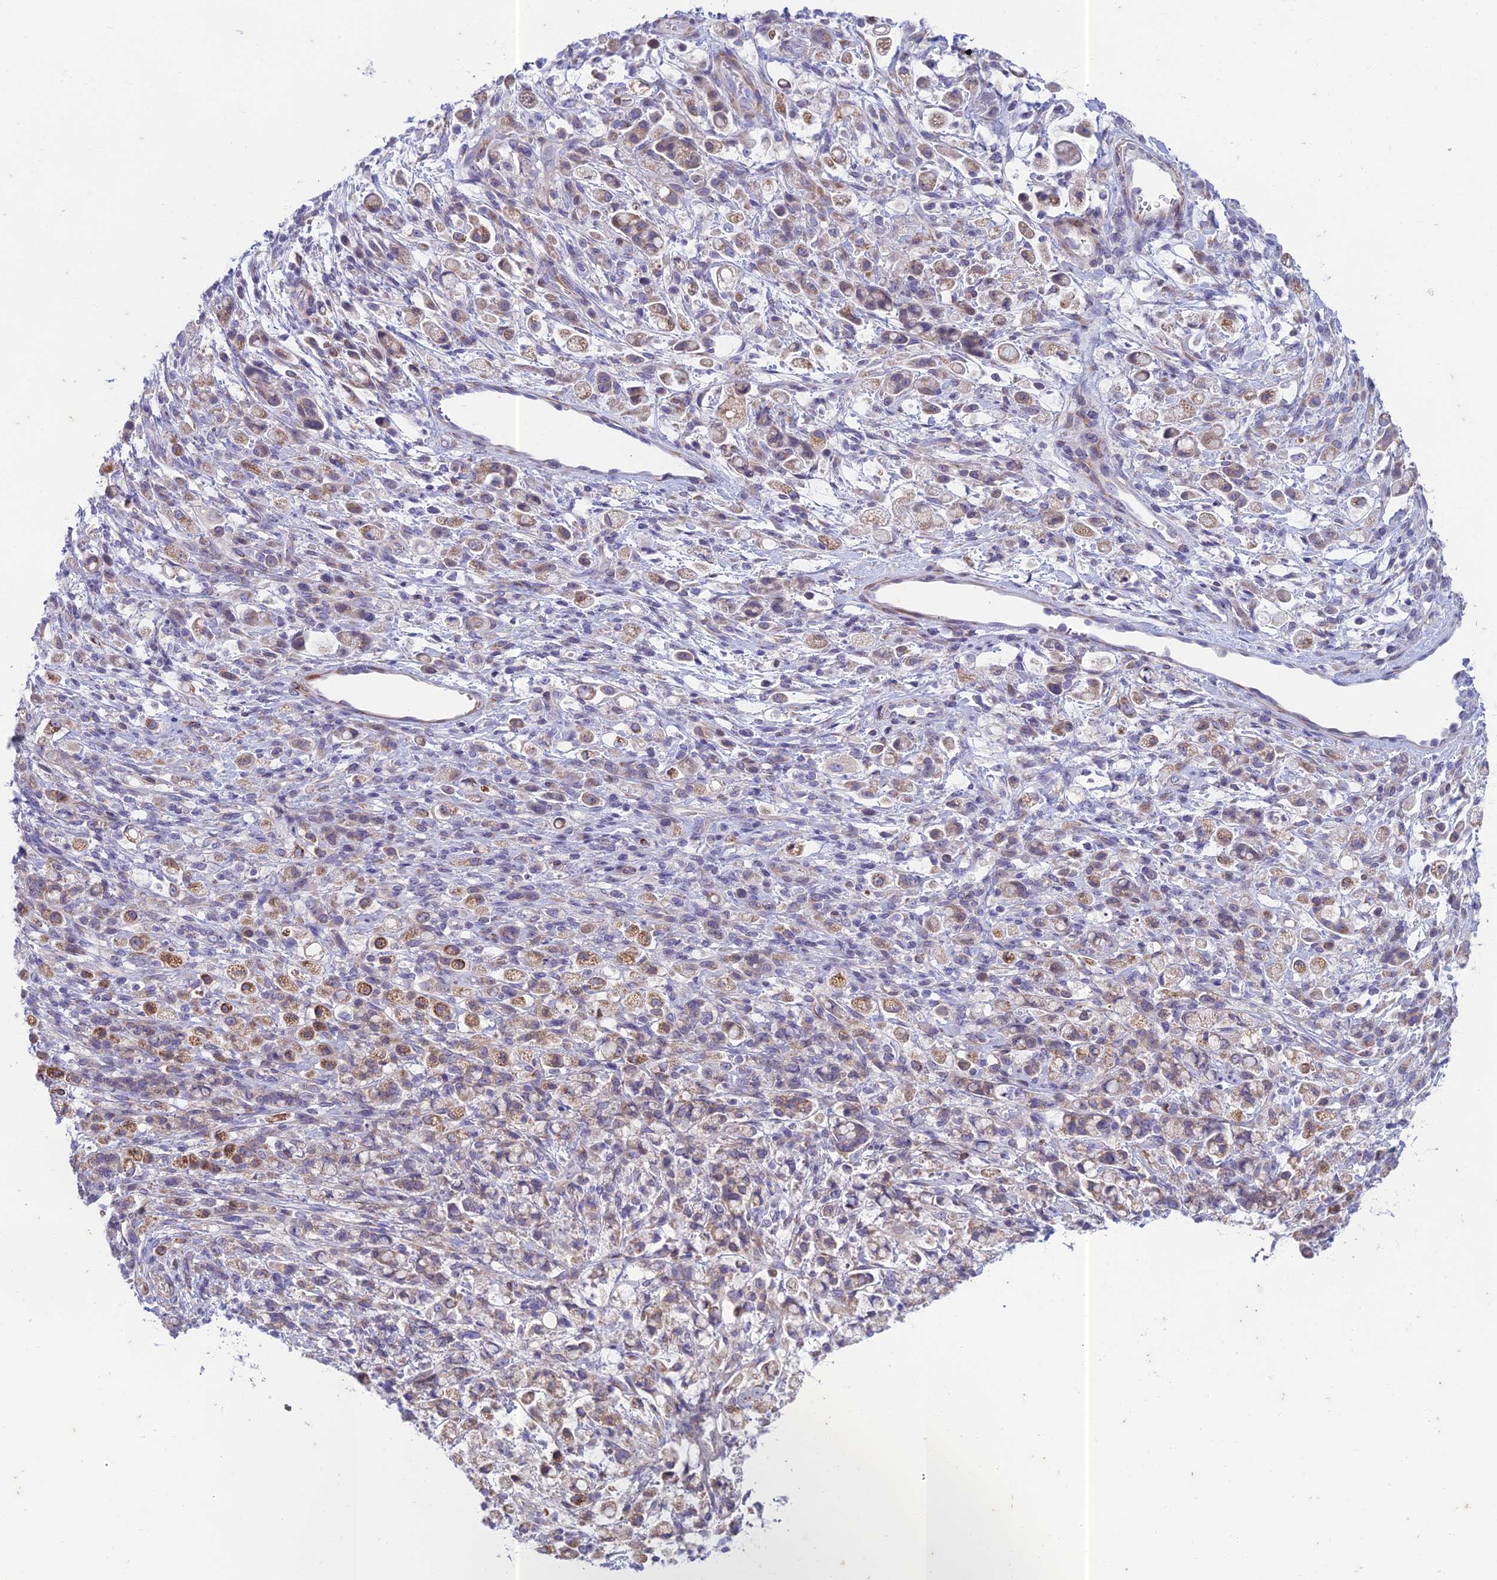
{"staining": {"intensity": "moderate", "quantity": "25%-75%", "location": "cytoplasmic/membranous"}, "tissue": "stomach cancer", "cell_type": "Tumor cells", "image_type": "cancer", "snomed": [{"axis": "morphology", "description": "Adenocarcinoma, NOS"}, {"axis": "topography", "description": "Stomach"}], "caption": "Immunohistochemical staining of stomach cancer demonstrates medium levels of moderate cytoplasmic/membranous expression in approximately 25%-75% of tumor cells.", "gene": "PTCD2", "patient": {"sex": "female", "age": 60}}